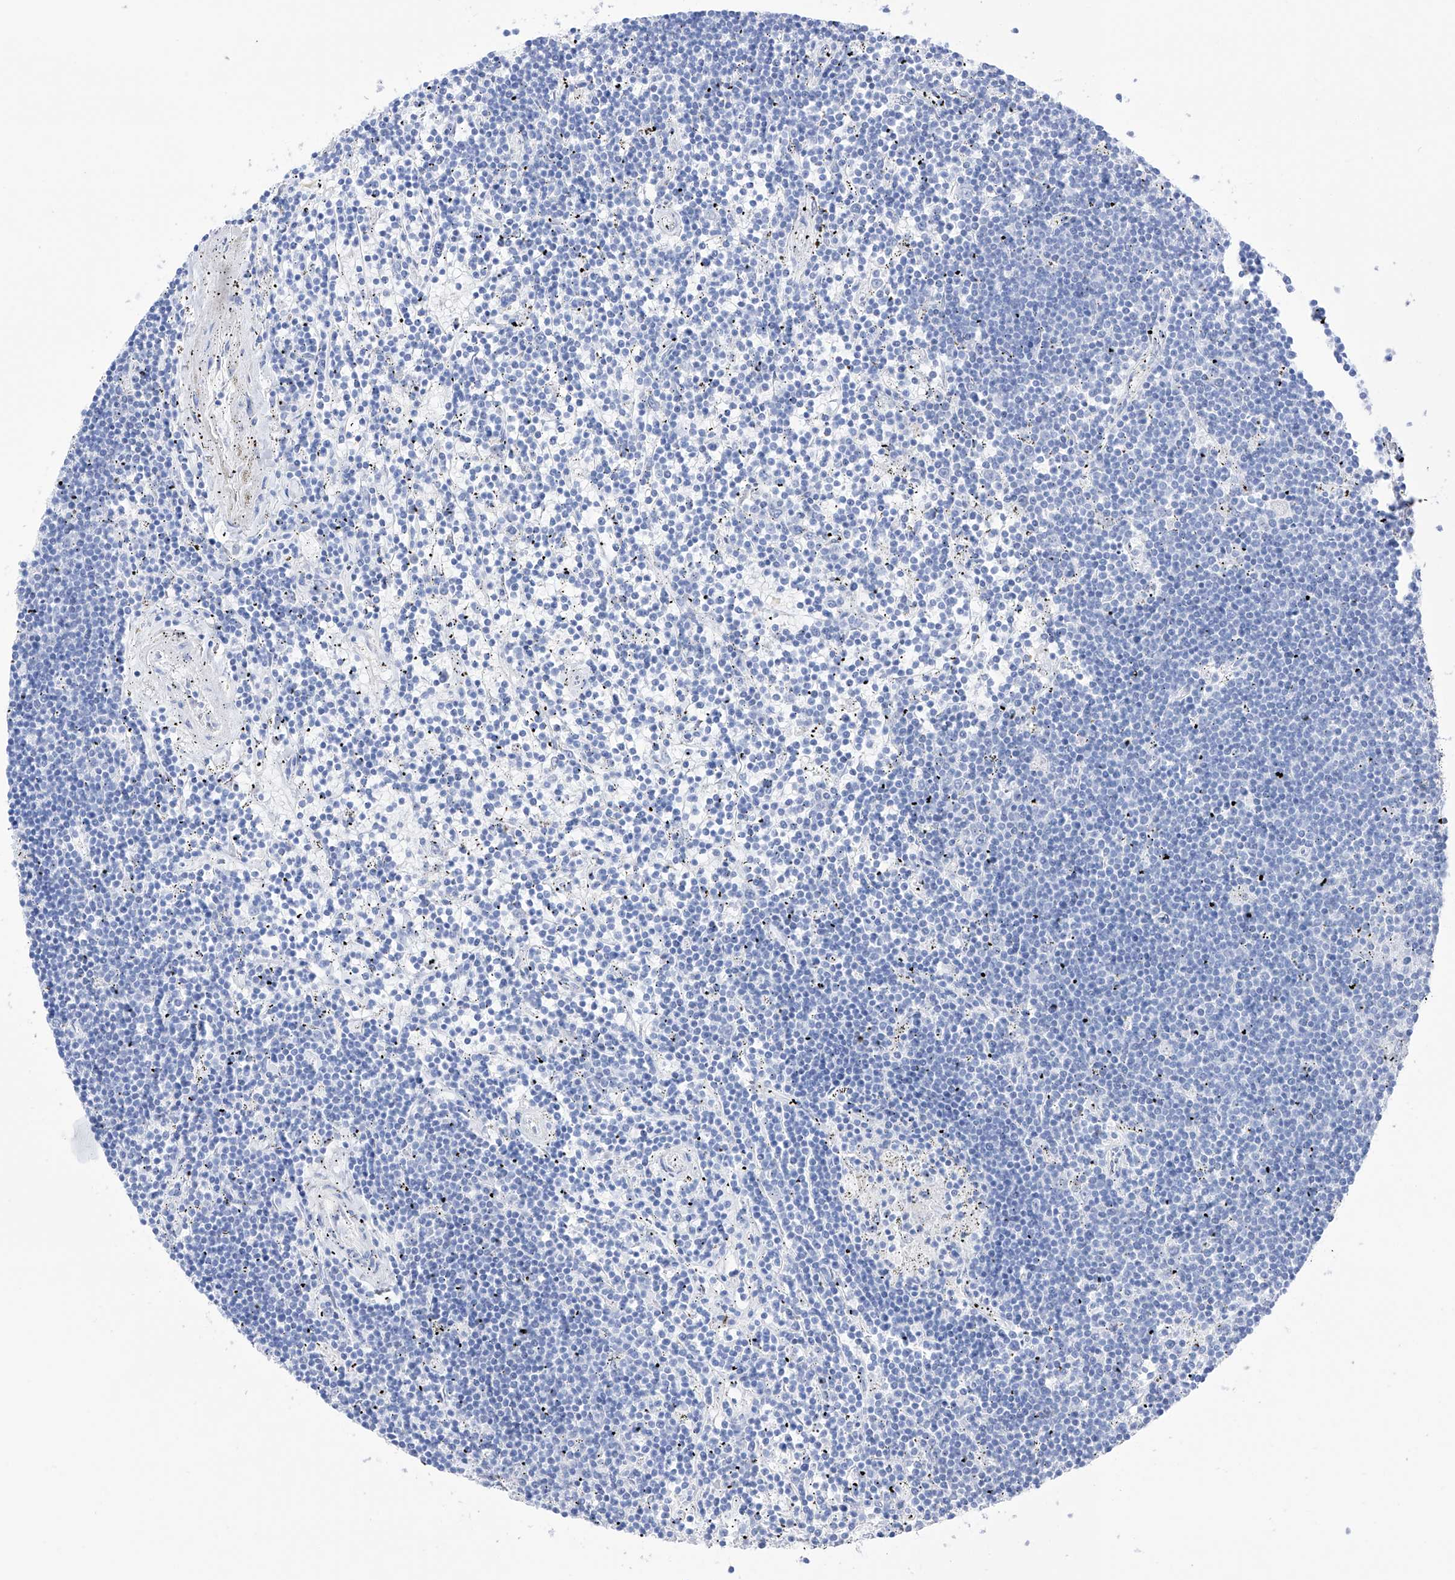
{"staining": {"intensity": "negative", "quantity": "none", "location": "none"}, "tissue": "lymphoma", "cell_type": "Tumor cells", "image_type": "cancer", "snomed": [{"axis": "morphology", "description": "Malignant lymphoma, non-Hodgkin's type, Low grade"}, {"axis": "topography", "description": "Spleen"}], "caption": "IHC photomicrograph of human malignant lymphoma, non-Hodgkin's type (low-grade) stained for a protein (brown), which exhibits no staining in tumor cells.", "gene": "TRPC7", "patient": {"sex": "male", "age": 76}}